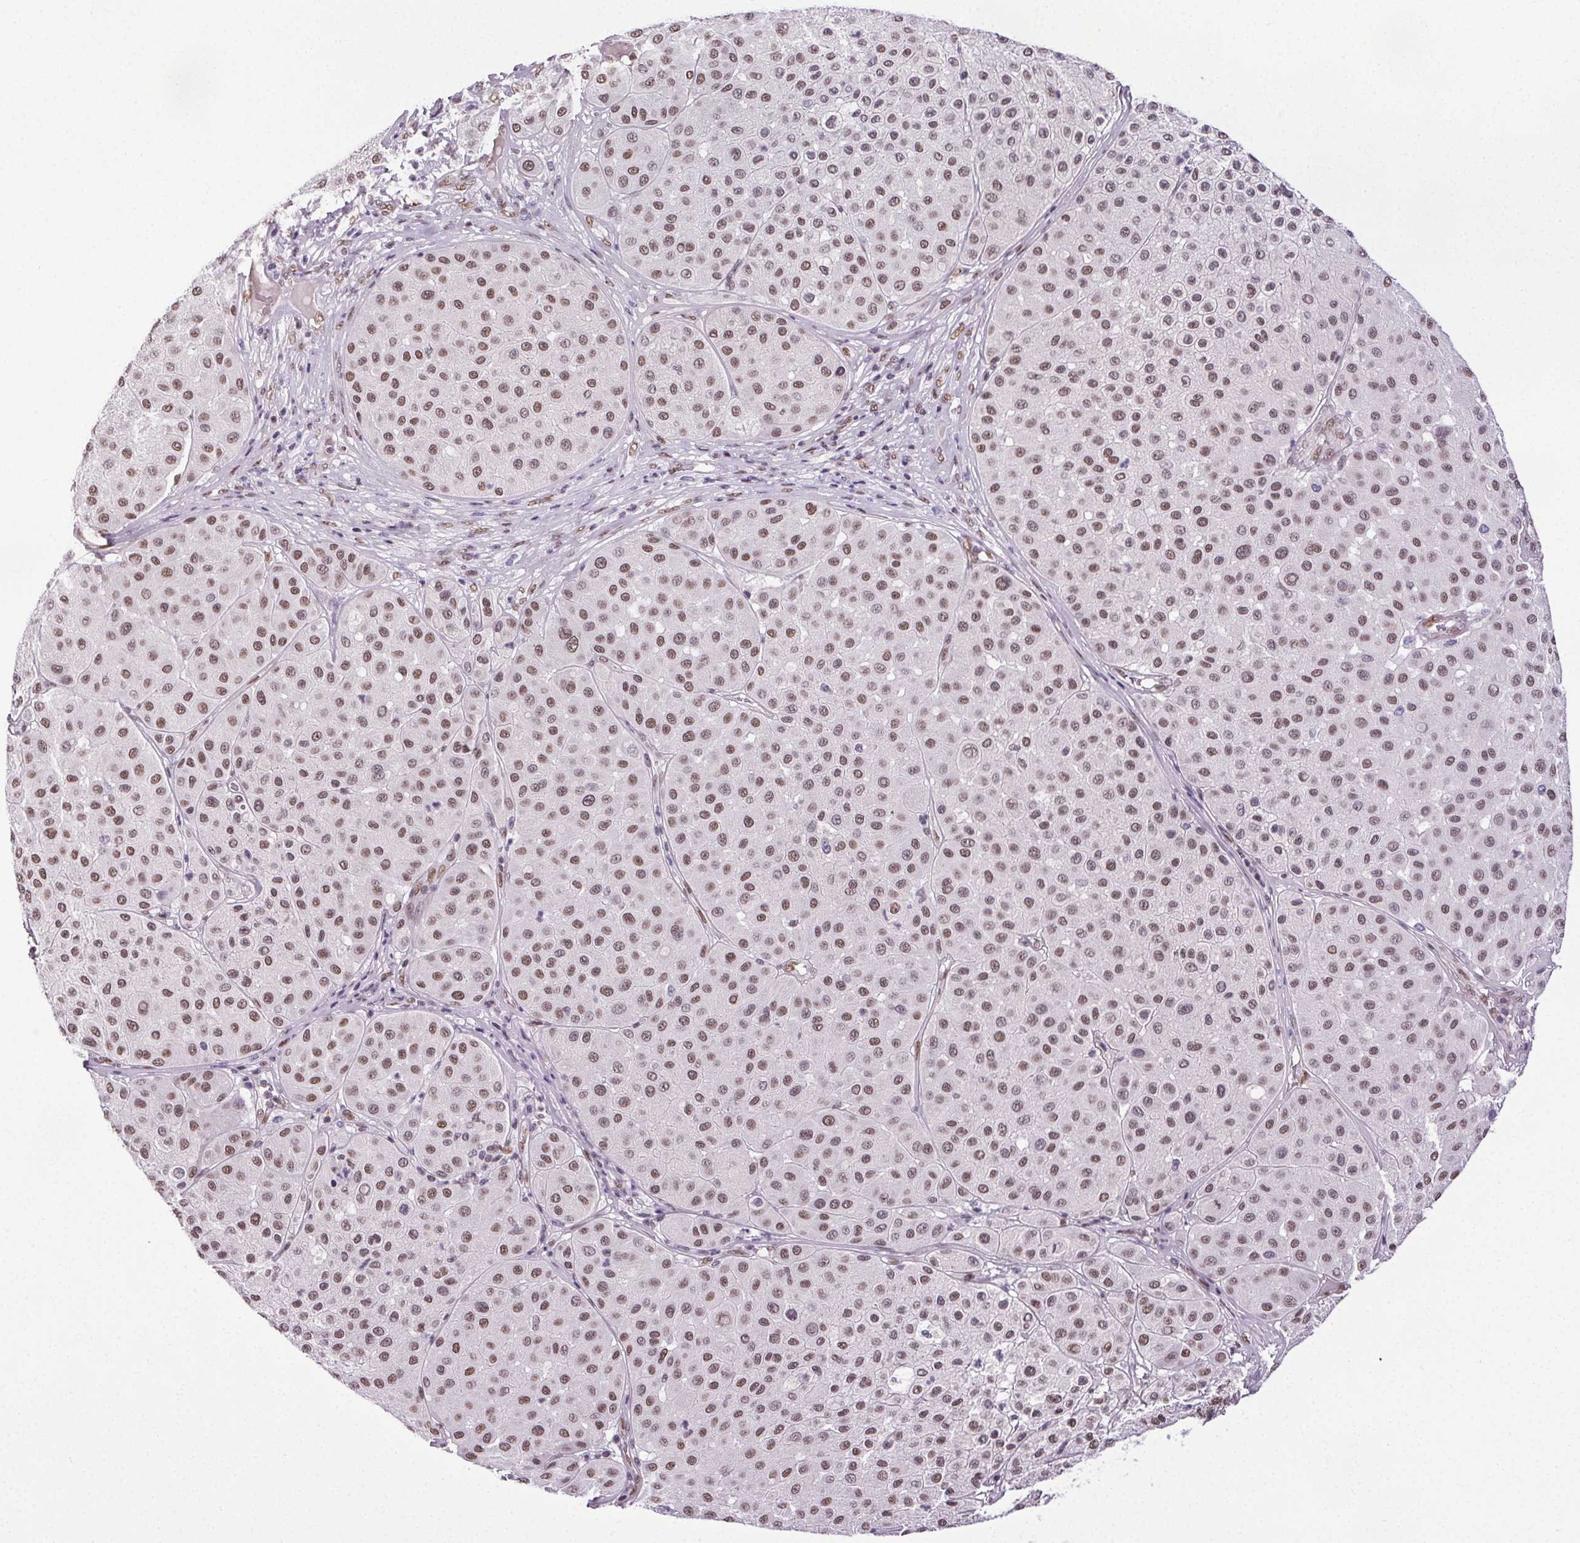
{"staining": {"intensity": "moderate", "quantity": ">75%", "location": "nuclear"}, "tissue": "melanoma", "cell_type": "Tumor cells", "image_type": "cancer", "snomed": [{"axis": "morphology", "description": "Malignant melanoma, Metastatic site"}, {"axis": "topography", "description": "Smooth muscle"}], "caption": "This photomicrograph shows immunohistochemistry staining of human melanoma, with medium moderate nuclear positivity in approximately >75% of tumor cells.", "gene": "GP6", "patient": {"sex": "male", "age": 41}}